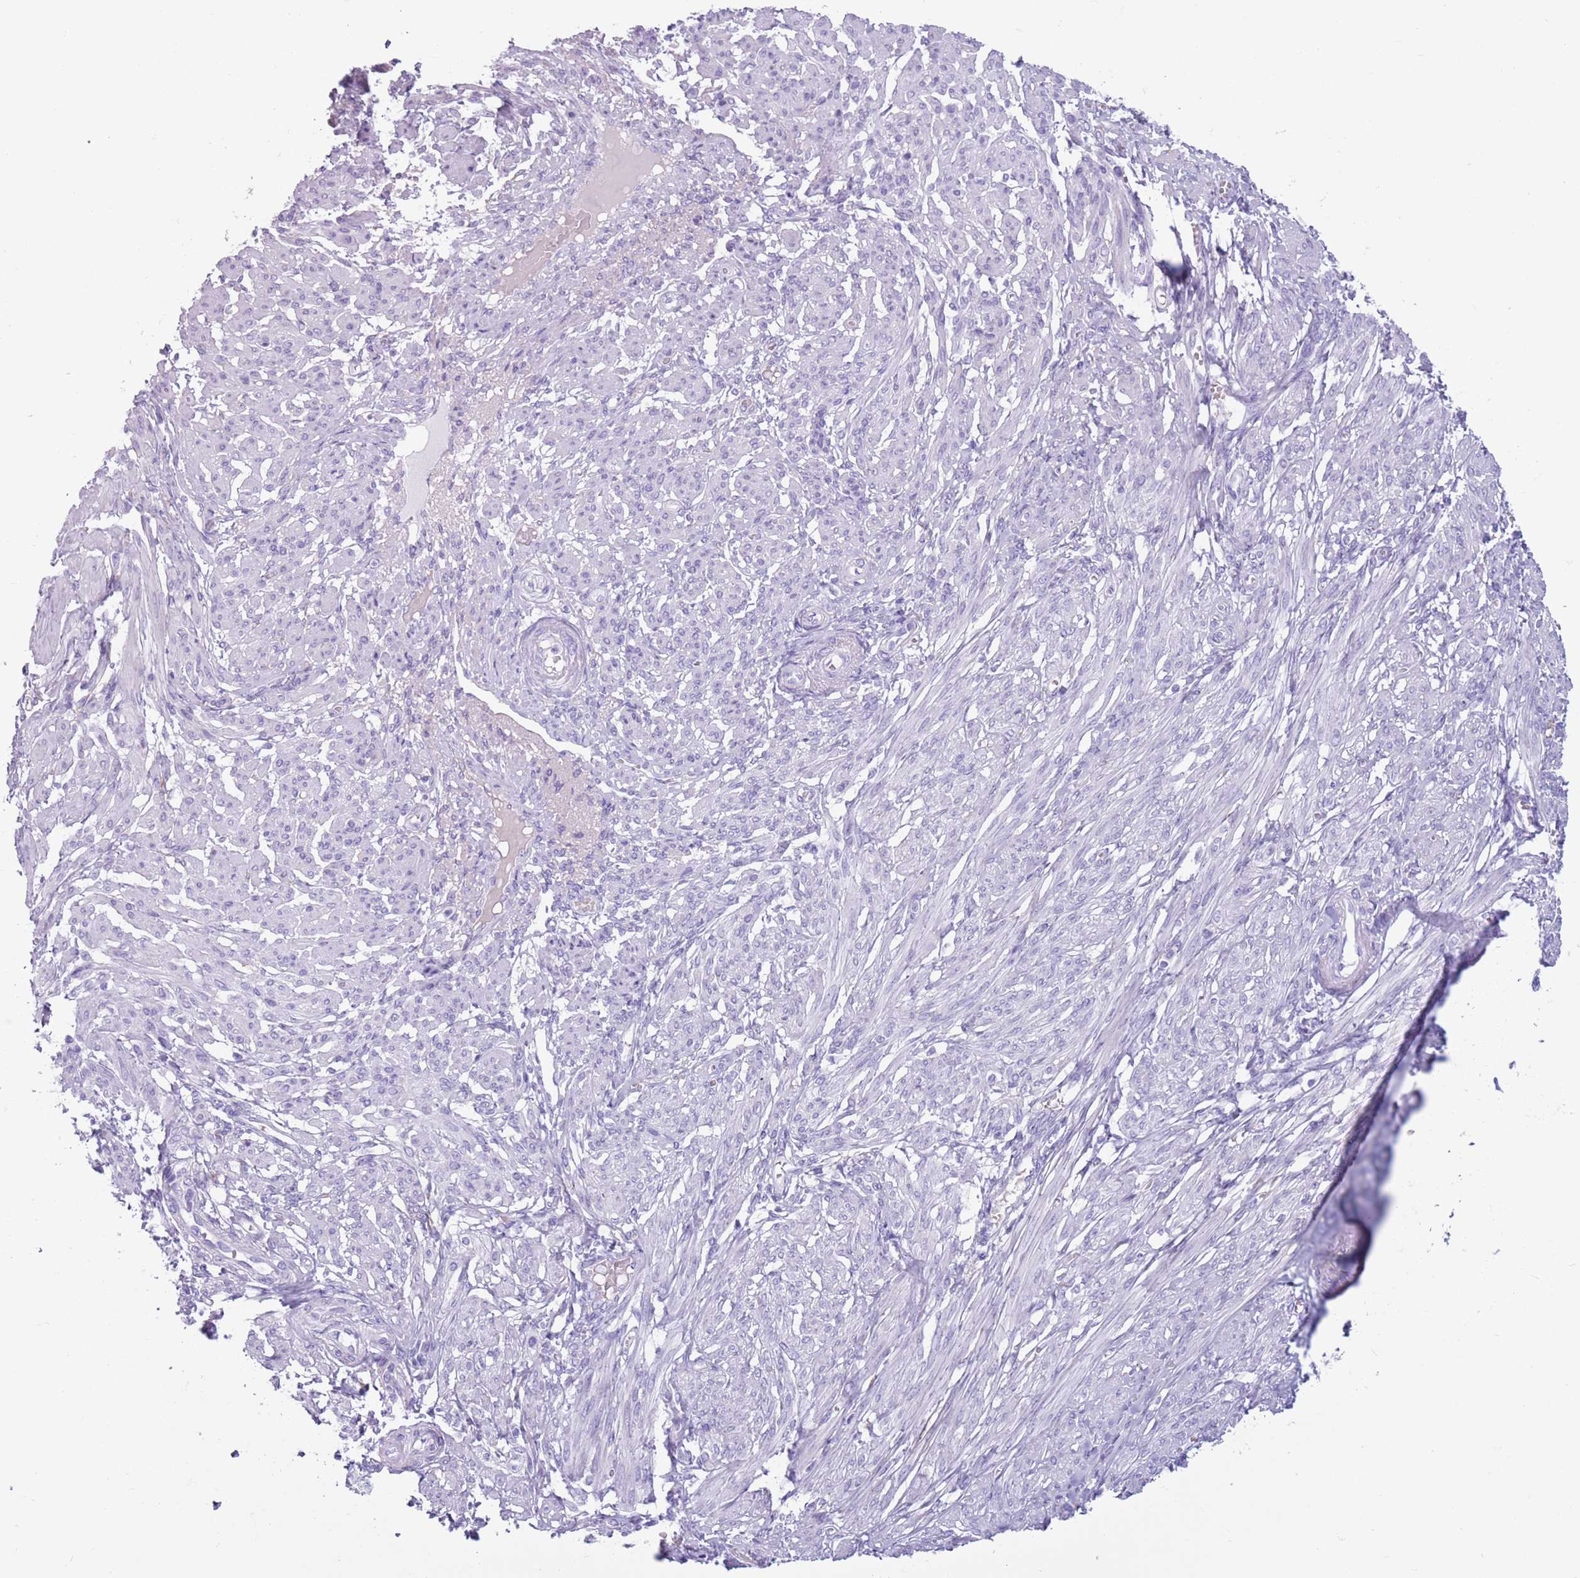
{"staining": {"intensity": "negative", "quantity": "none", "location": "none"}, "tissue": "smooth muscle", "cell_type": "Smooth muscle cells", "image_type": "normal", "snomed": [{"axis": "morphology", "description": "Normal tissue, NOS"}, {"axis": "topography", "description": "Smooth muscle"}], "caption": "This image is of normal smooth muscle stained with immunohistochemistry to label a protein in brown with the nuclei are counter-stained blue. There is no staining in smooth muscle cells.", "gene": "ENSG00000263020", "patient": {"sex": "female", "age": 39}}